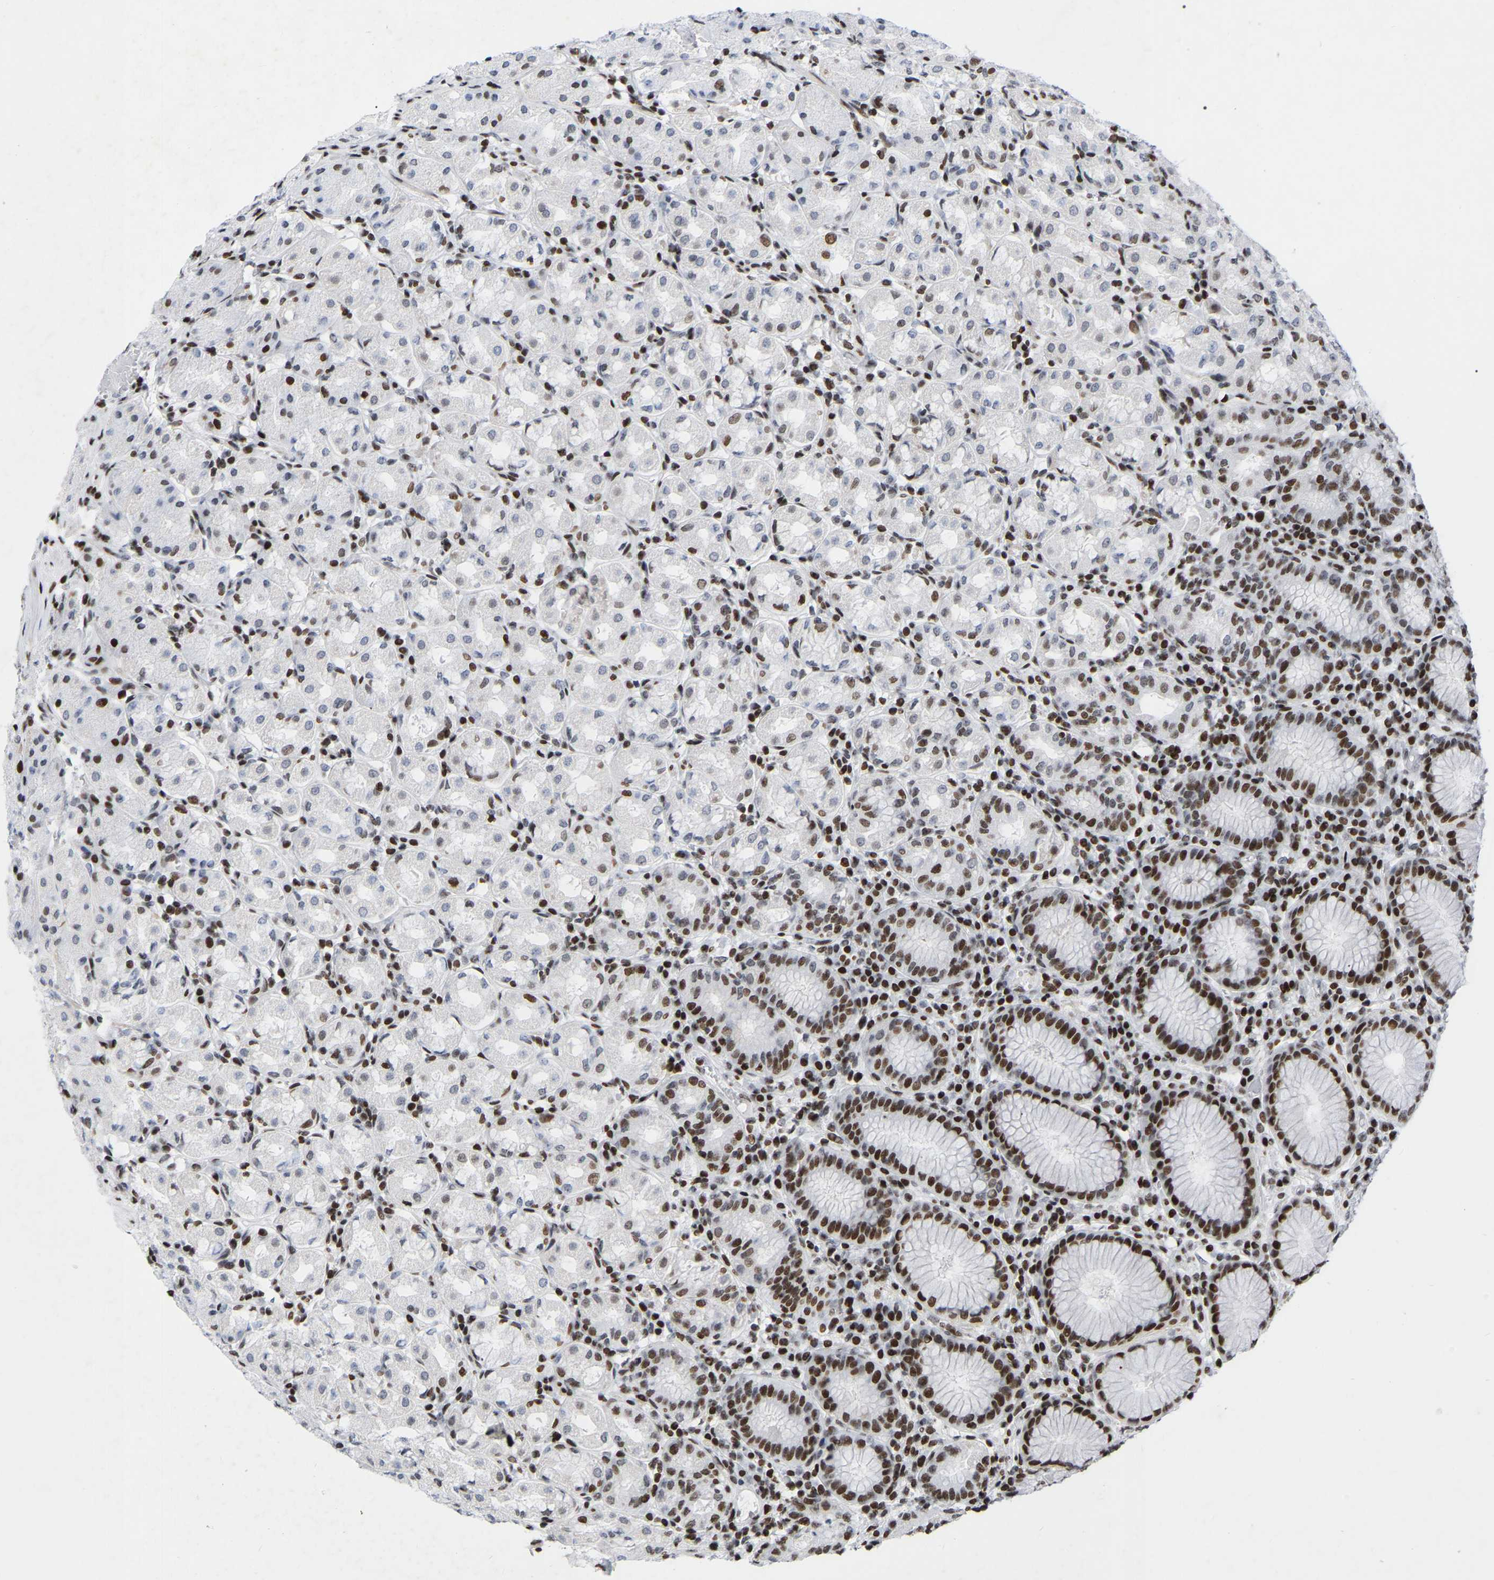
{"staining": {"intensity": "strong", "quantity": "25%-75%", "location": "nuclear"}, "tissue": "stomach", "cell_type": "Glandular cells", "image_type": "normal", "snomed": [{"axis": "morphology", "description": "Normal tissue, NOS"}, {"axis": "topography", "description": "Stomach"}, {"axis": "topography", "description": "Stomach, lower"}], "caption": "A brown stain labels strong nuclear staining of a protein in glandular cells of benign stomach.", "gene": "PRCC", "patient": {"sex": "female", "age": 56}}